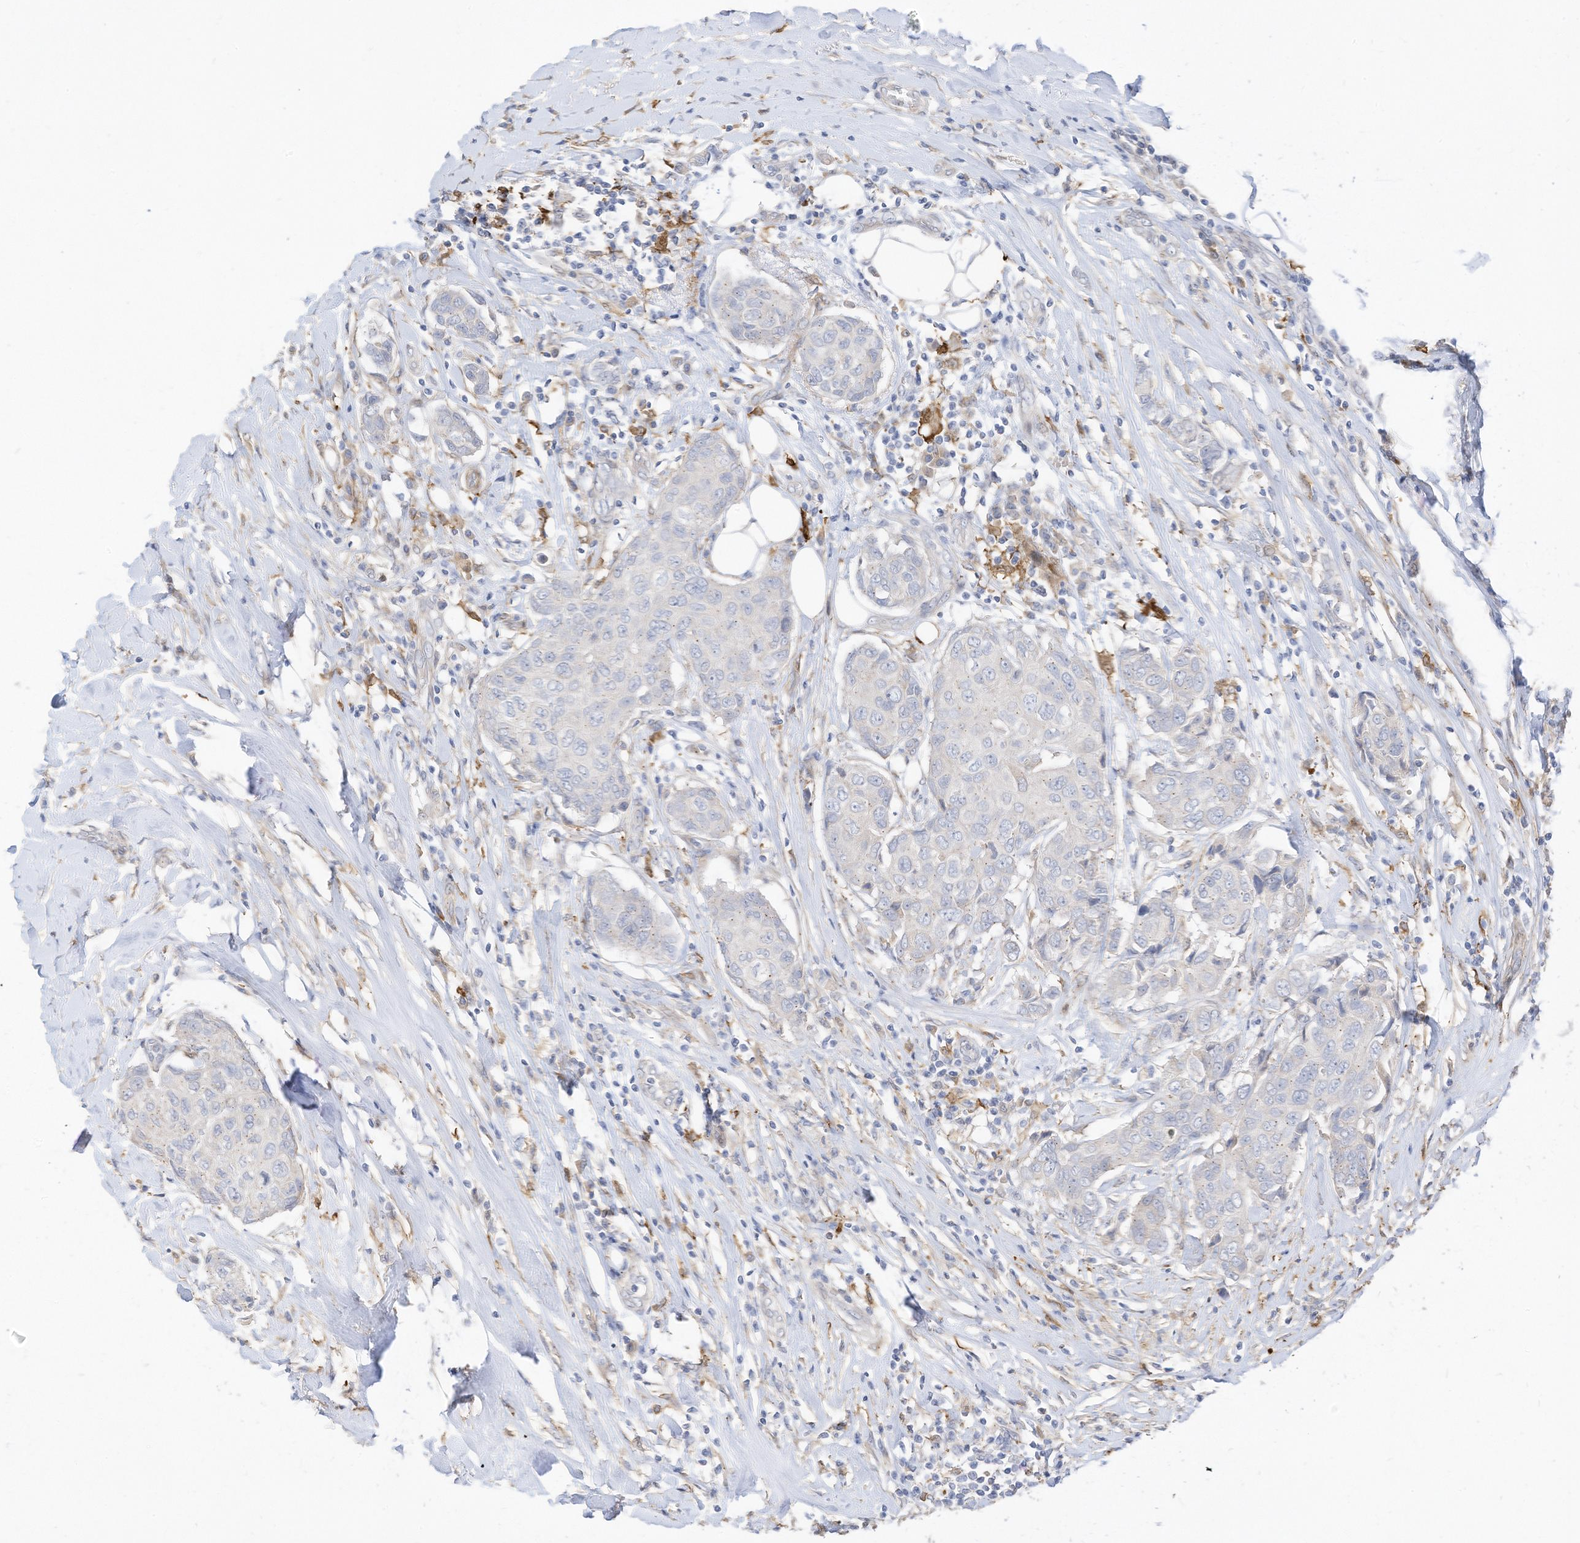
{"staining": {"intensity": "negative", "quantity": "none", "location": "none"}, "tissue": "breast cancer", "cell_type": "Tumor cells", "image_type": "cancer", "snomed": [{"axis": "morphology", "description": "Duct carcinoma"}, {"axis": "topography", "description": "Breast"}], "caption": "This micrograph is of breast infiltrating ductal carcinoma stained with IHC to label a protein in brown with the nuclei are counter-stained blue. There is no staining in tumor cells.", "gene": "ATP13A1", "patient": {"sex": "female", "age": 80}}